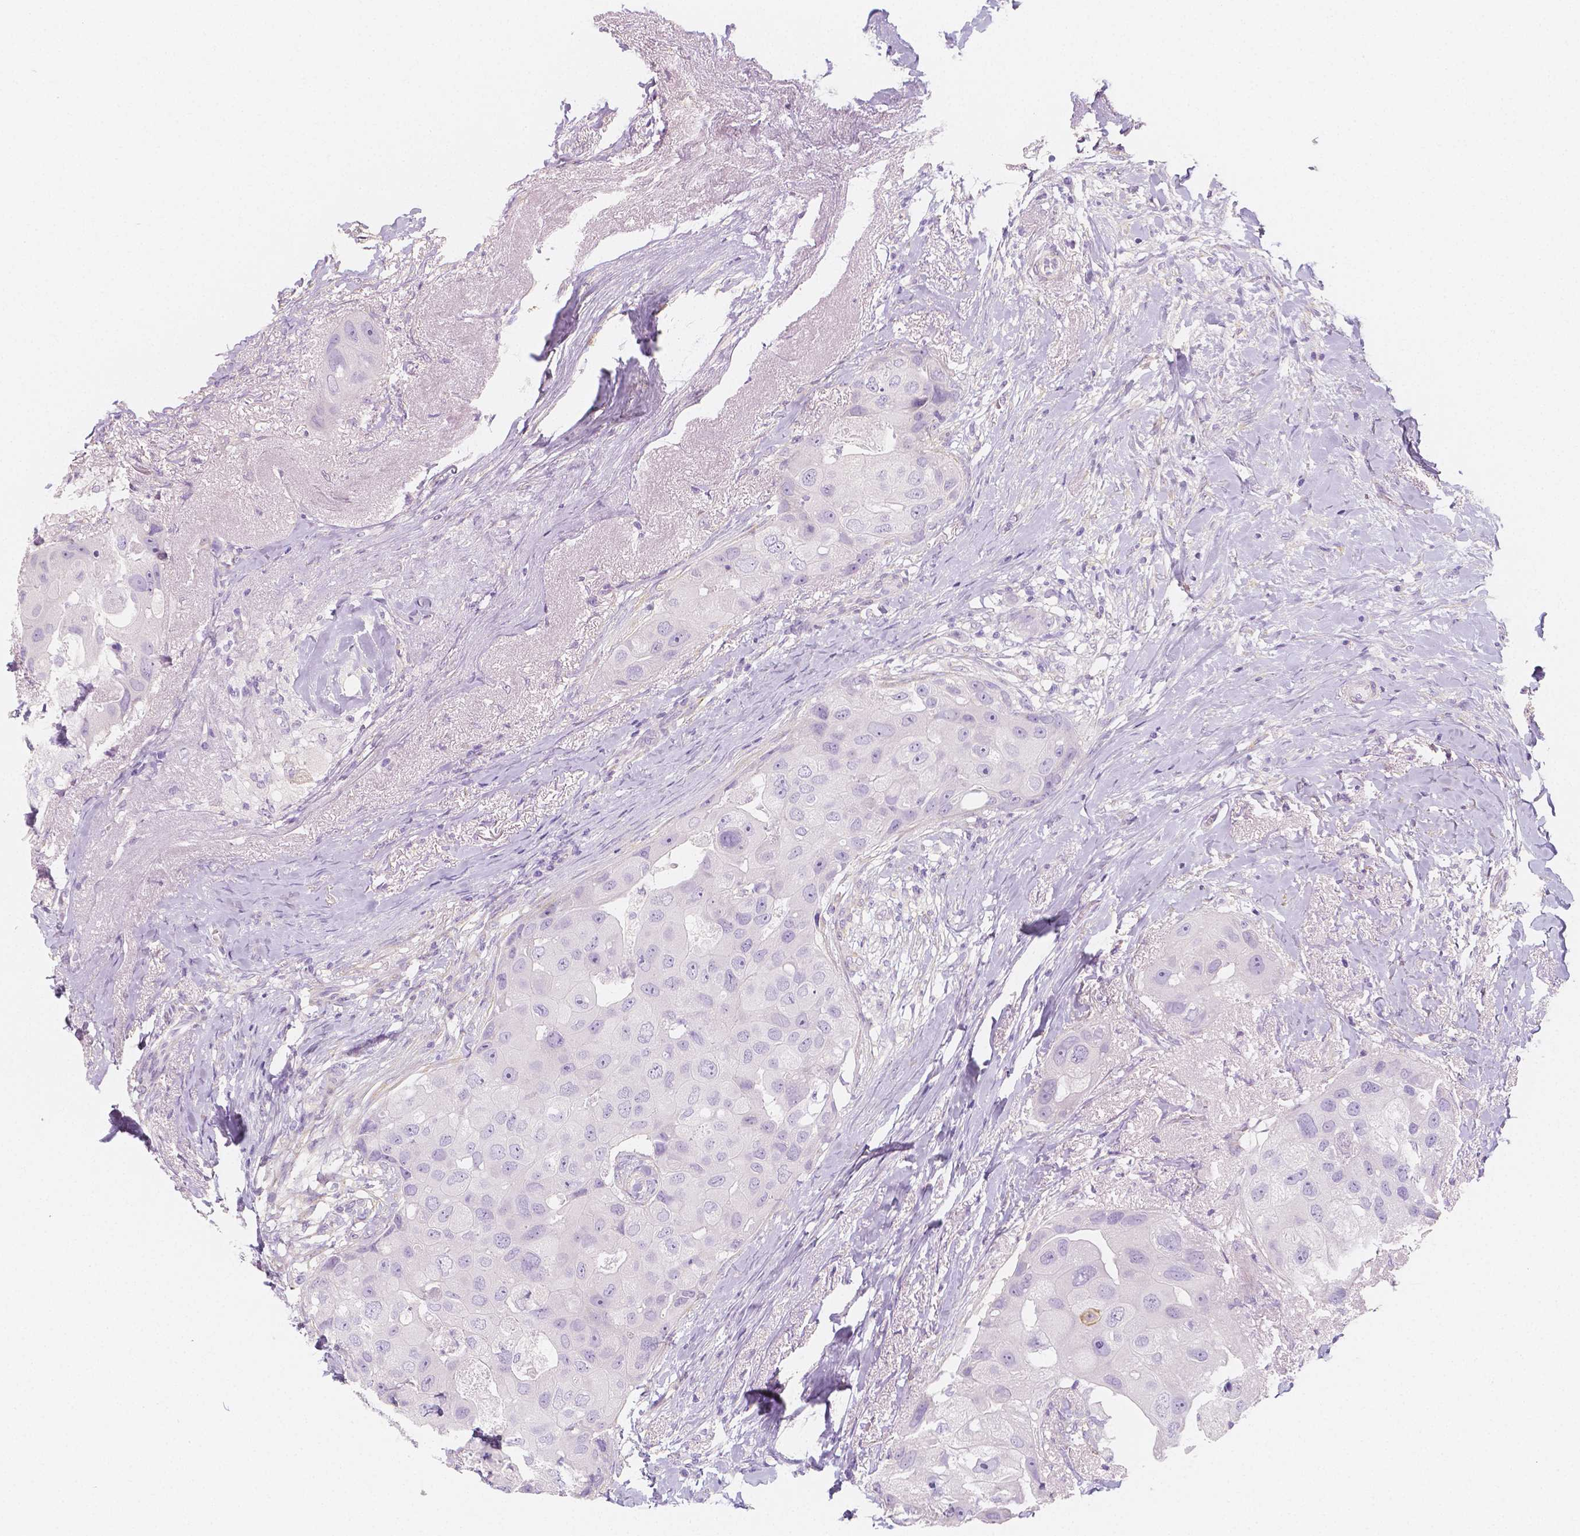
{"staining": {"intensity": "negative", "quantity": "none", "location": "none"}, "tissue": "breast cancer", "cell_type": "Tumor cells", "image_type": "cancer", "snomed": [{"axis": "morphology", "description": "Duct carcinoma"}, {"axis": "topography", "description": "Breast"}], "caption": "The IHC micrograph has no significant expression in tumor cells of breast cancer tissue. (DAB IHC visualized using brightfield microscopy, high magnification).", "gene": "MAP1A", "patient": {"sex": "female", "age": 43}}